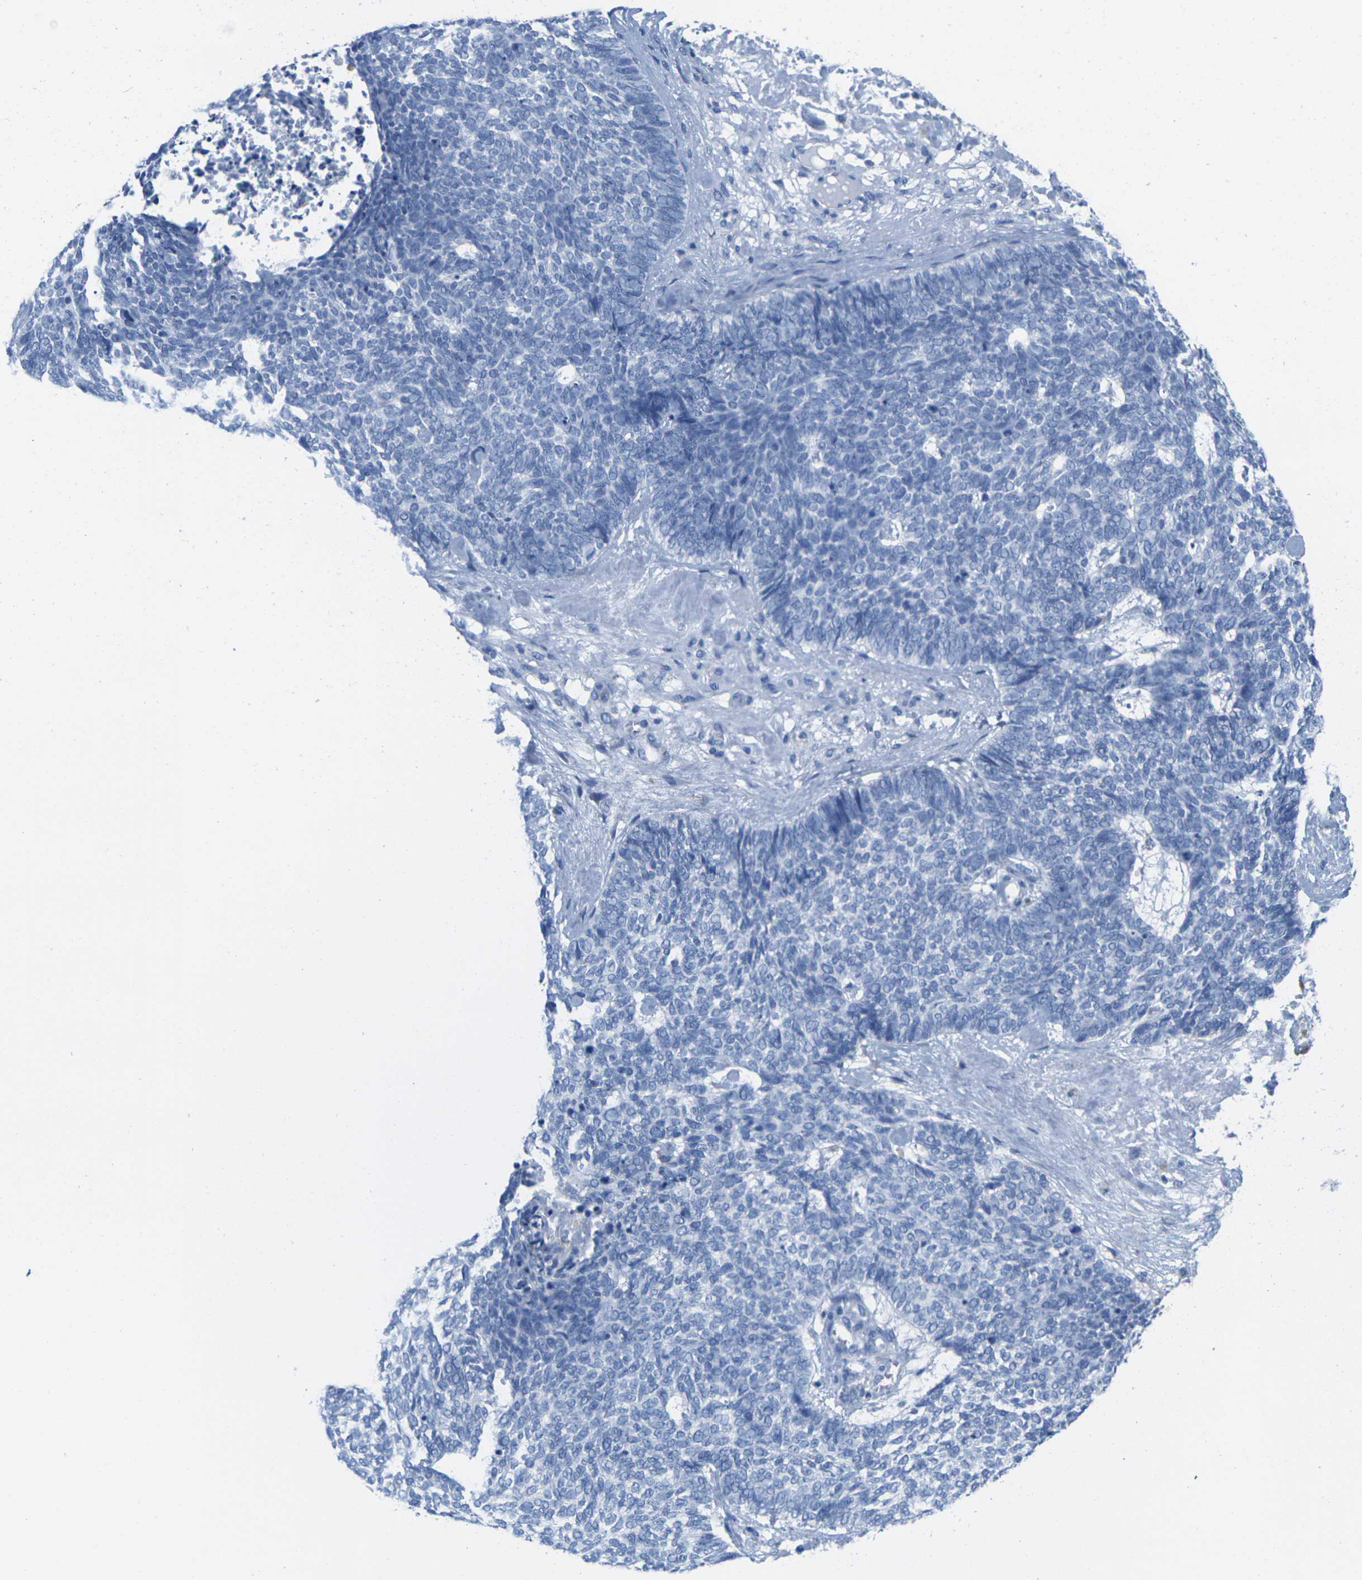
{"staining": {"intensity": "negative", "quantity": "none", "location": "none"}, "tissue": "skin cancer", "cell_type": "Tumor cells", "image_type": "cancer", "snomed": [{"axis": "morphology", "description": "Basal cell carcinoma"}, {"axis": "topography", "description": "Skin"}], "caption": "Tumor cells show no significant protein positivity in skin cancer (basal cell carcinoma). (Immunohistochemistry (ihc), brightfield microscopy, high magnification).", "gene": "CNN1", "patient": {"sex": "female", "age": 84}}